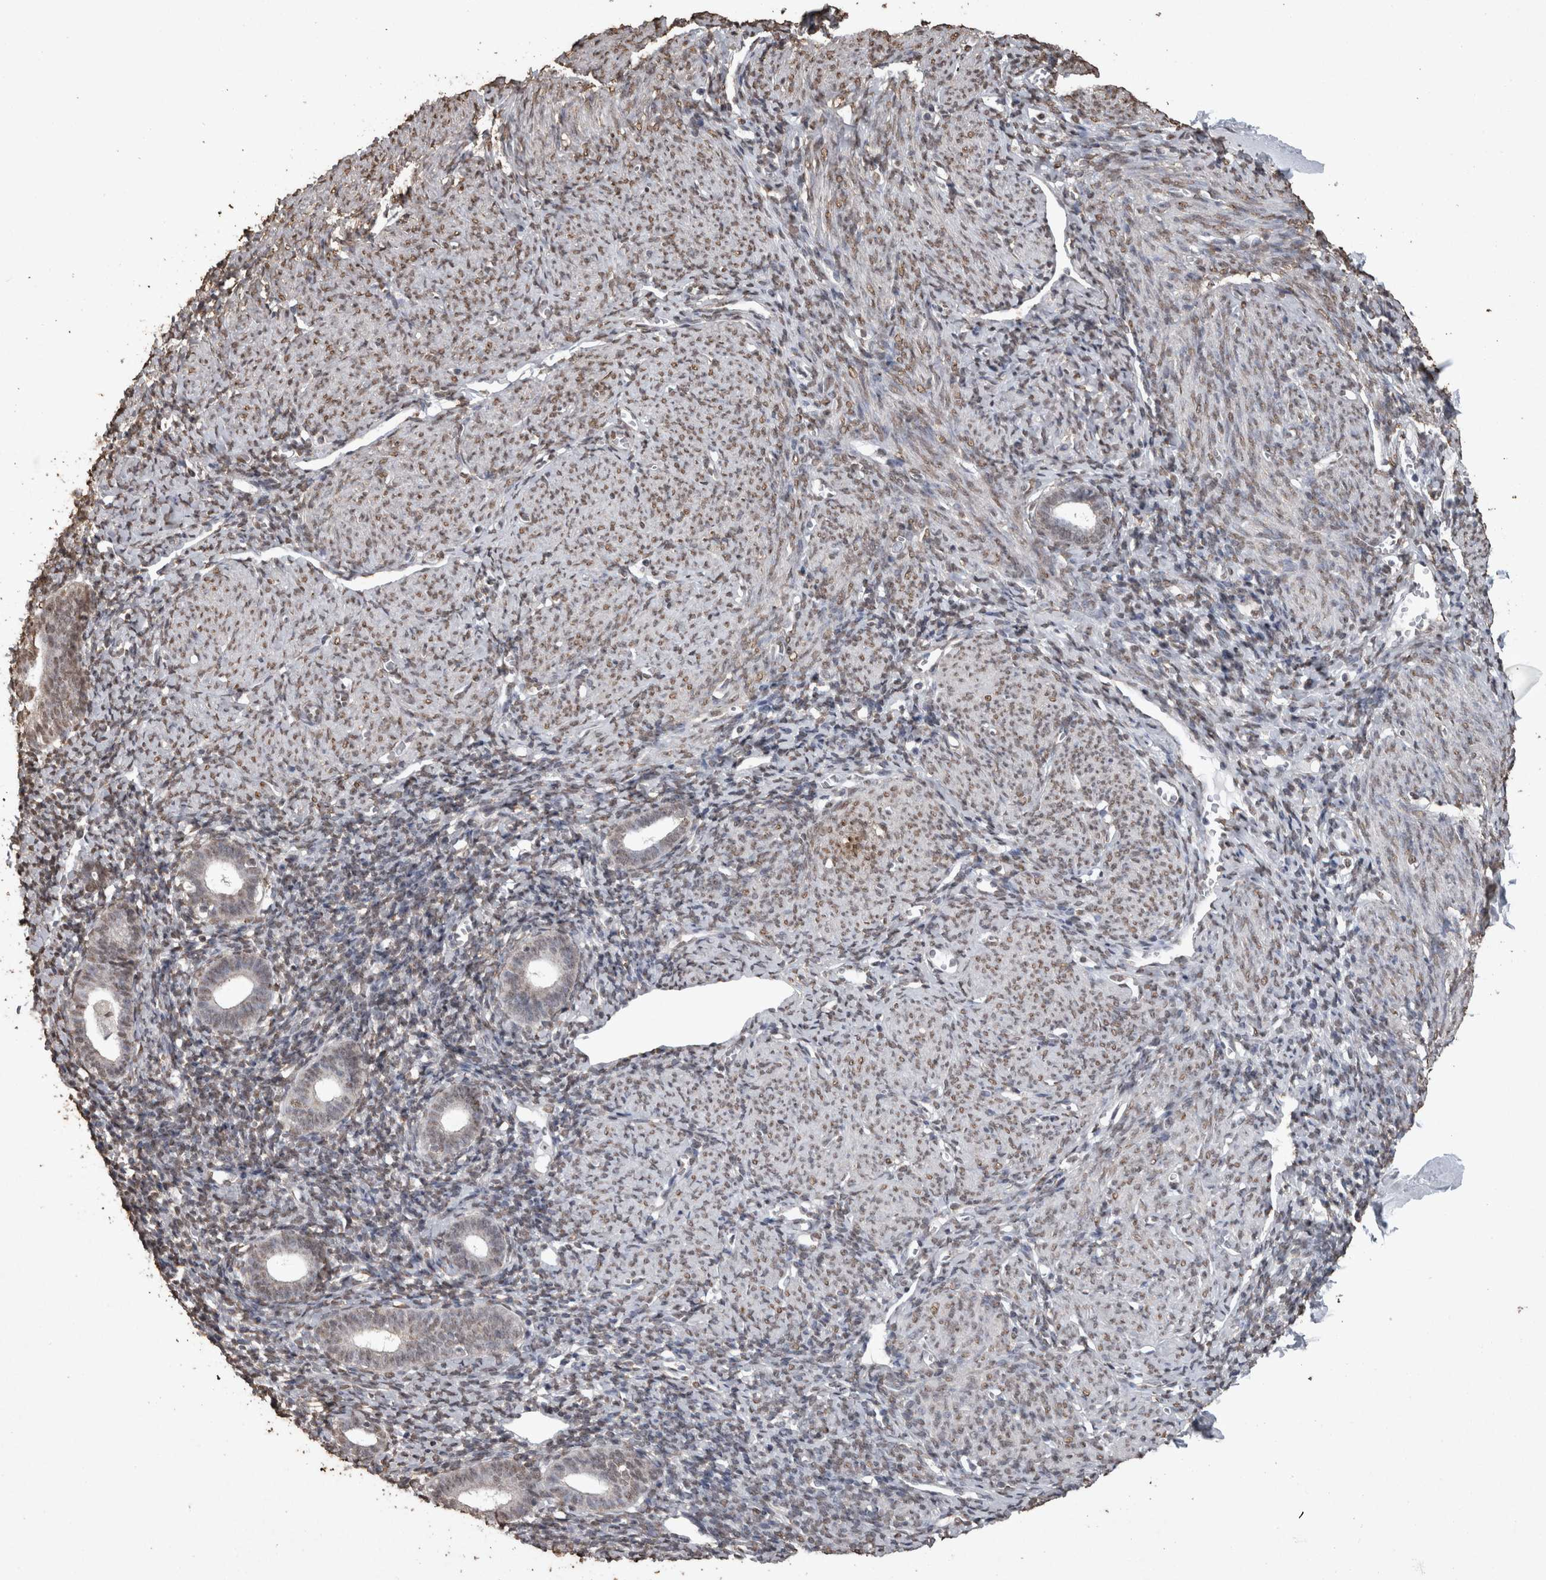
{"staining": {"intensity": "weak", "quantity": ">75%", "location": "nuclear"}, "tissue": "endometrium", "cell_type": "Cells in endometrial stroma", "image_type": "normal", "snomed": [{"axis": "morphology", "description": "Normal tissue, NOS"}, {"axis": "morphology", "description": "Adenocarcinoma, NOS"}, {"axis": "topography", "description": "Endometrium"}], "caption": "Immunohistochemistry (IHC) histopathology image of unremarkable endometrium: human endometrium stained using IHC demonstrates low levels of weak protein expression localized specifically in the nuclear of cells in endometrial stroma, appearing as a nuclear brown color.", "gene": "SMAD7", "patient": {"sex": "female", "age": 57}}